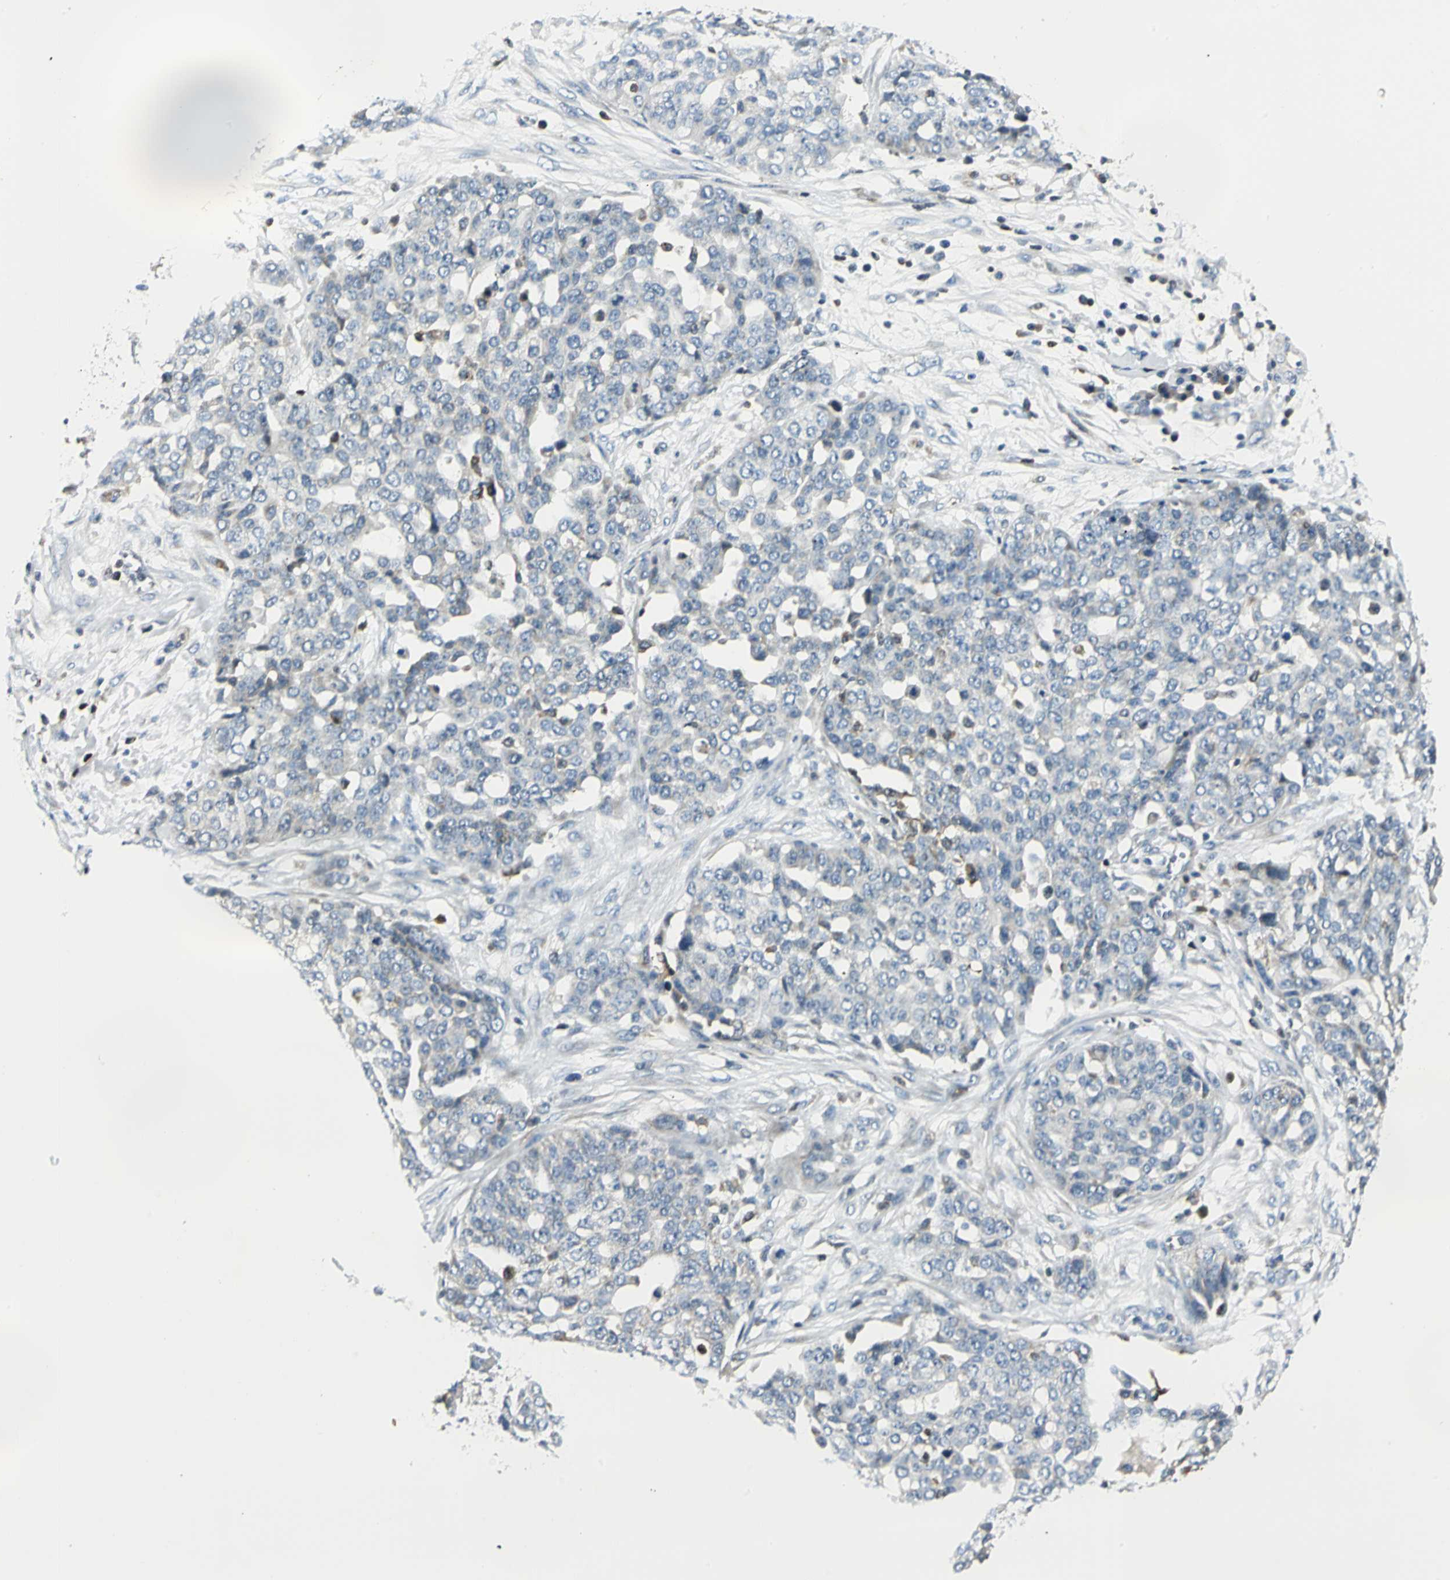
{"staining": {"intensity": "weak", "quantity": "<25%", "location": "cytoplasmic/membranous"}, "tissue": "ovarian cancer", "cell_type": "Tumor cells", "image_type": "cancer", "snomed": [{"axis": "morphology", "description": "Cystadenocarcinoma, serous, NOS"}, {"axis": "topography", "description": "Soft tissue"}, {"axis": "topography", "description": "Ovary"}], "caption": "DAB immunohistochemical staining of human ovarian cancer demonstrates no significant staining in tumor cells. (Stains: DAB (3,3'-diaminobenzidine) IHC with hematoxylin counter stain, Microscopy: brightfield microscopy at high magnification).", "gene": "USP40", "patient": {"sex": "female", "age": 57}}